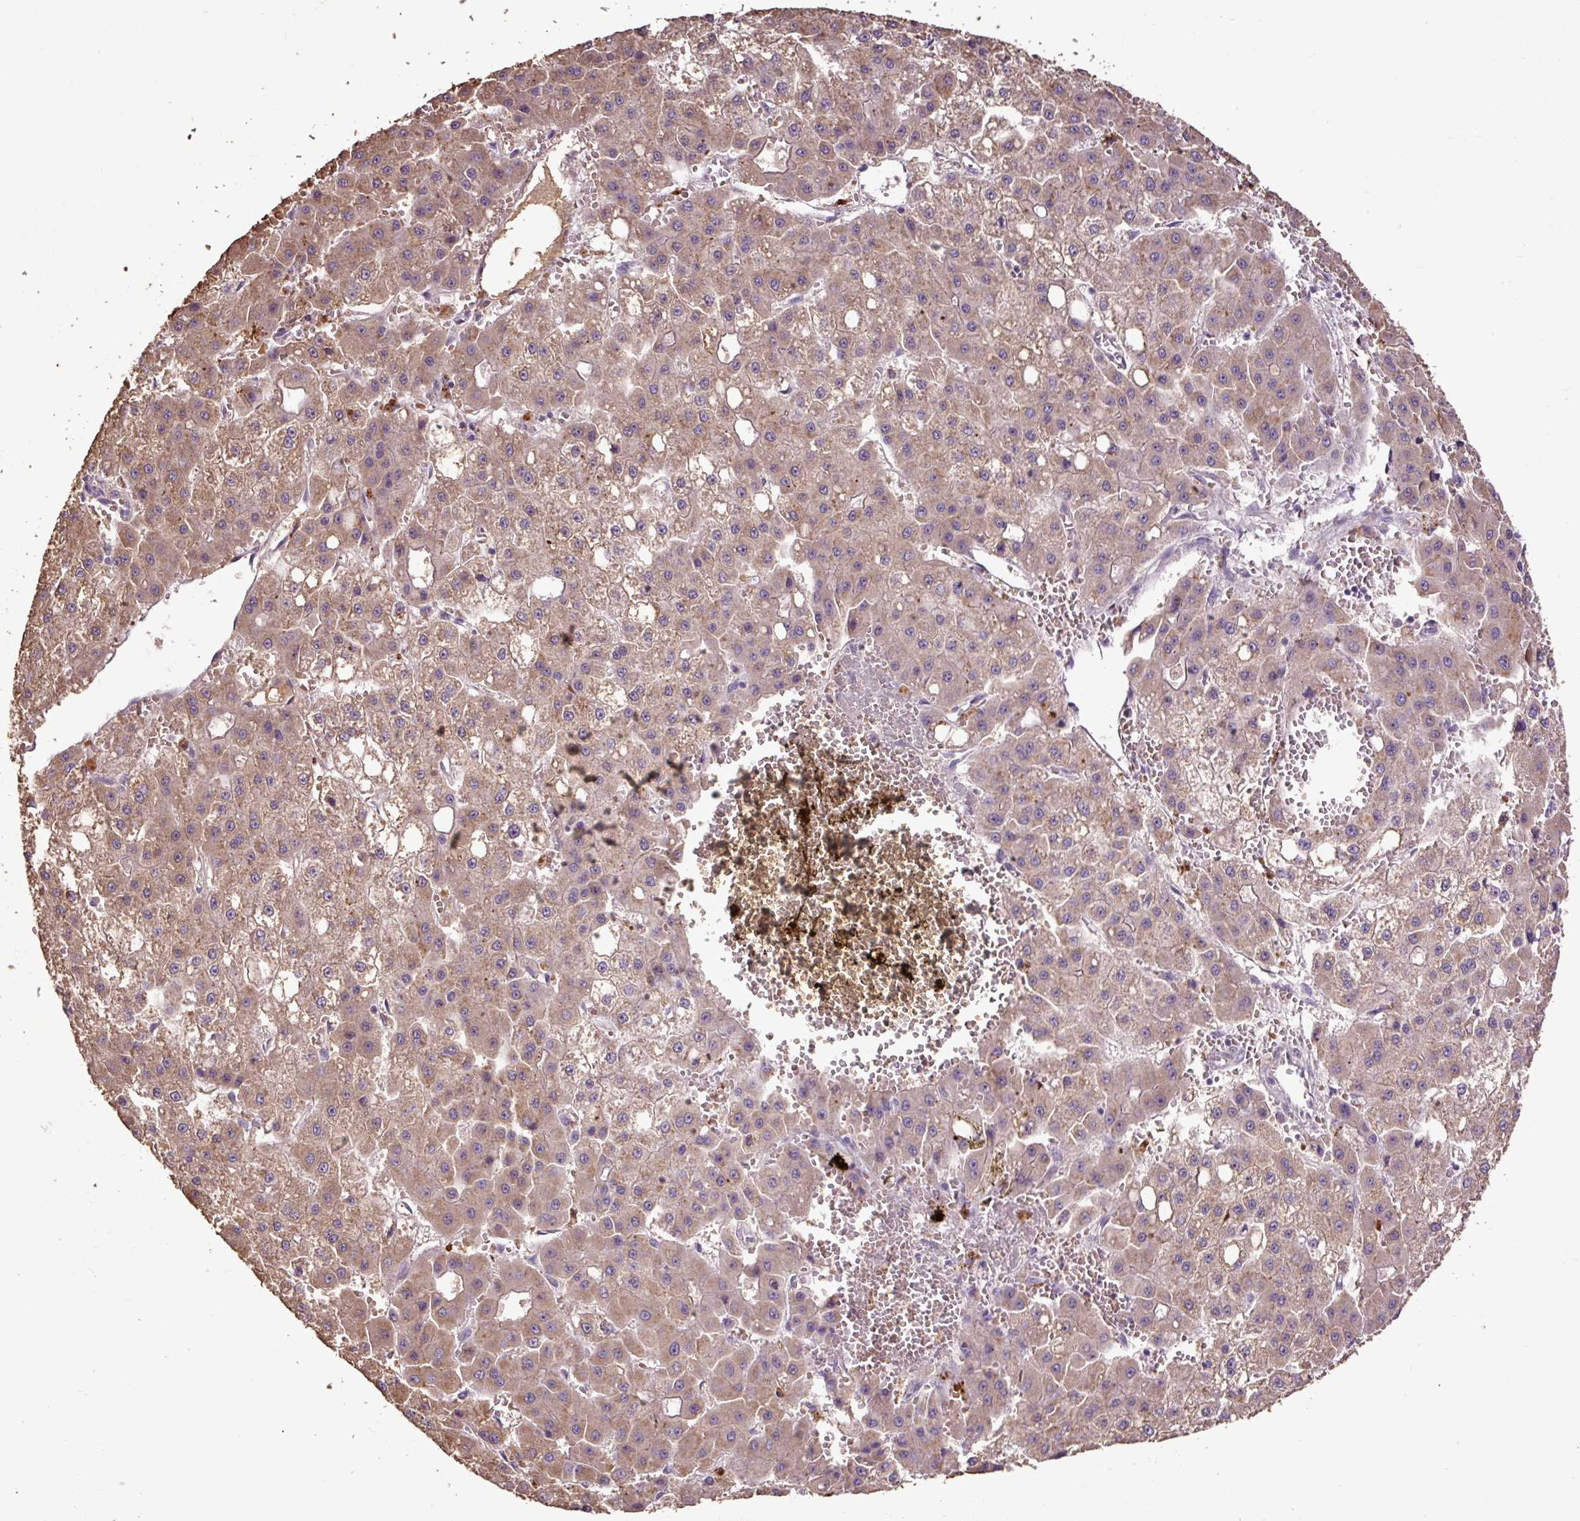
{"staining": {"intensity": "weak", "quantity": ">75%", "location": "cytoplasmic/membranous"}, "tissue": "liver cancer", "cell_type": "Tumor cells", "image_type": "cancer", "snomed": [{"axis": "morphology", "description": "Carcinoma, Hepatocellular, NOS"}, {"axis": "topography", "description": "Liver"}], "caption": "Immunohistochemistry of liver cancer (hepatocellular carcinoma) reveals low levels of weak cytoplasmic/membranous staining in approximately >75% of tumor cells.", "gene": "LRTM2", "patient": {"sex": "male", "age": 47}}